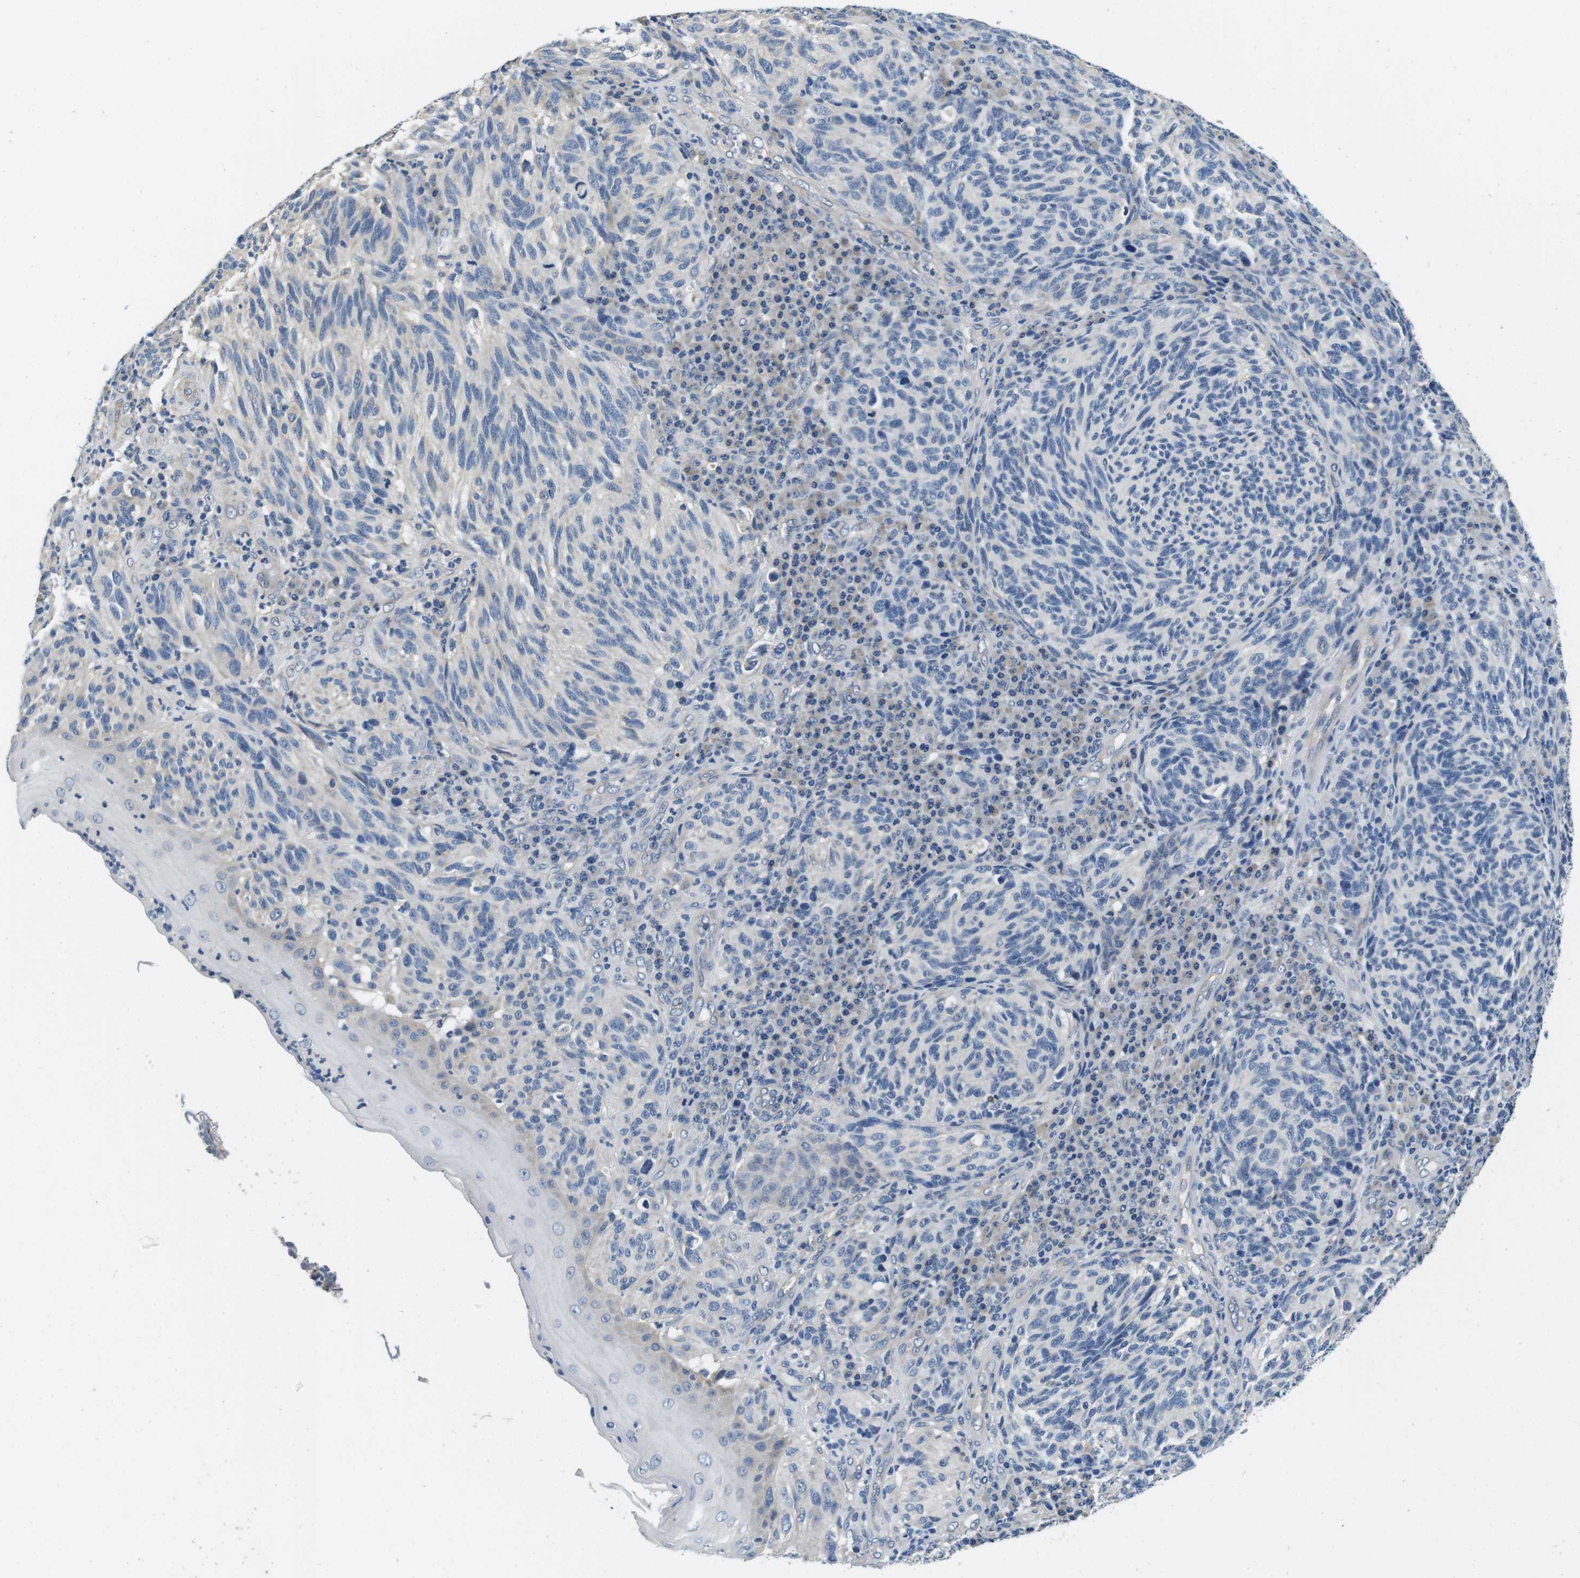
{"staining": {"intensity": "negative", "quantity": "none", "location": "none"}, "tissue": "melanoma", "cell_type": "Tumor cells", "image_type": "cancer", "snomed": [{"axis": "morphology", "description": "Malignant melanoma, NOS"}, {"axis": "topography", "description": "Skin"}], "caption": "Human malignant melanoma stained for a protein using immunohistochemistry (IHC) reveals no positivity in tumor cells.", "gene": "DTNA", "patient": {"sex": "female", "age": 73}}